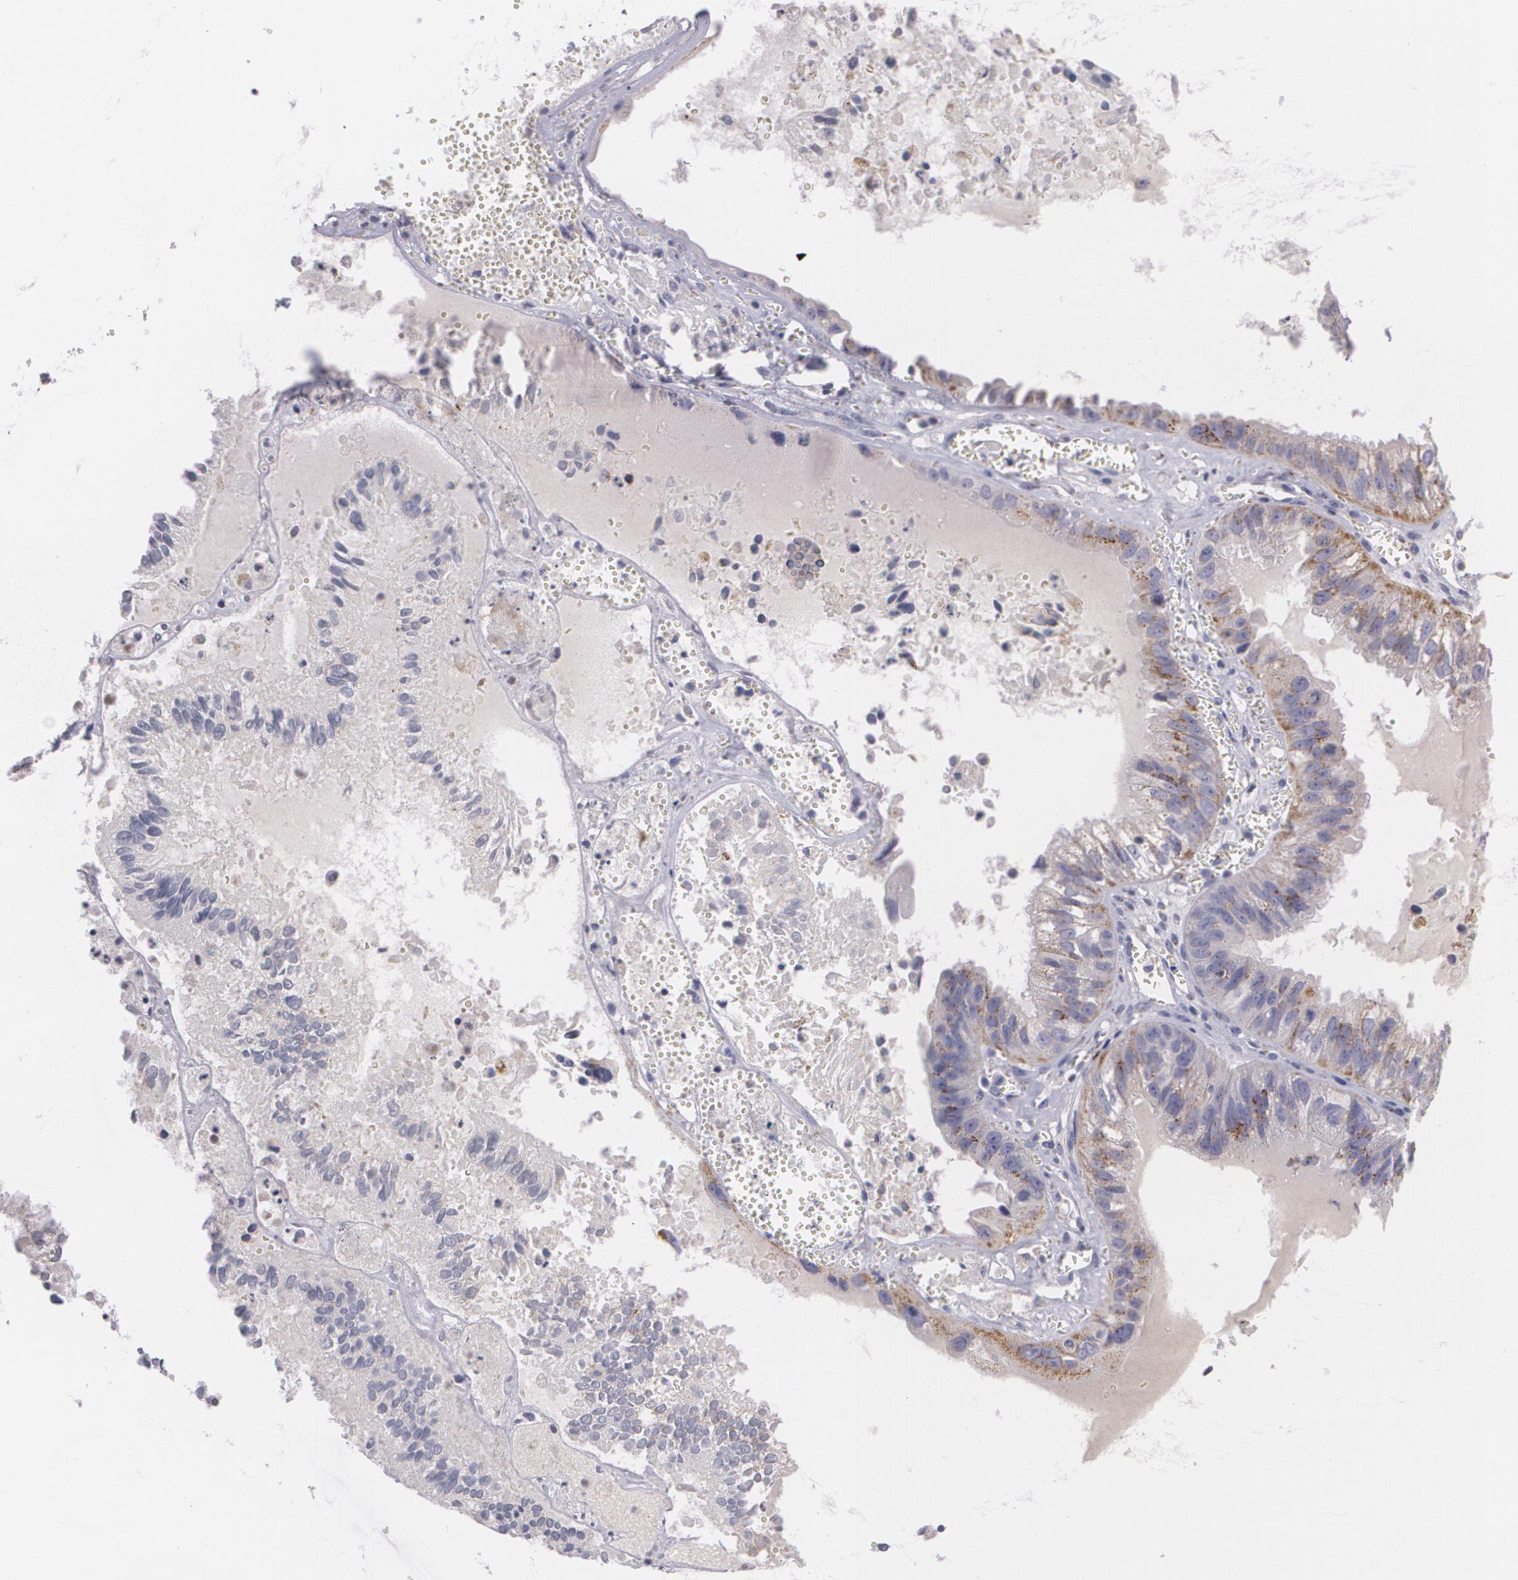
{"staining": {"intensity": "strong", "quantity": "25%-75%", "location": "cytoplasmic/membranous"}, "tissue": "ovarian cancer", "cell_type": "Tumor cells", "image_type": "cancer", "snomed": [{"axis": "morphology", "description": "Carcinoma, endometroid"}, {"axis": "topography", "description": "Ovary"}], "caption": "This histopathology image reveals immunohistochemistry staining of ovarian endometroid carcinoma, with high strong cytoplasmic/membranous staining in approximately 25%-75% of tumor cells.", "gene": "CILK1", "patient": {"sex": "female", "age": 85}}